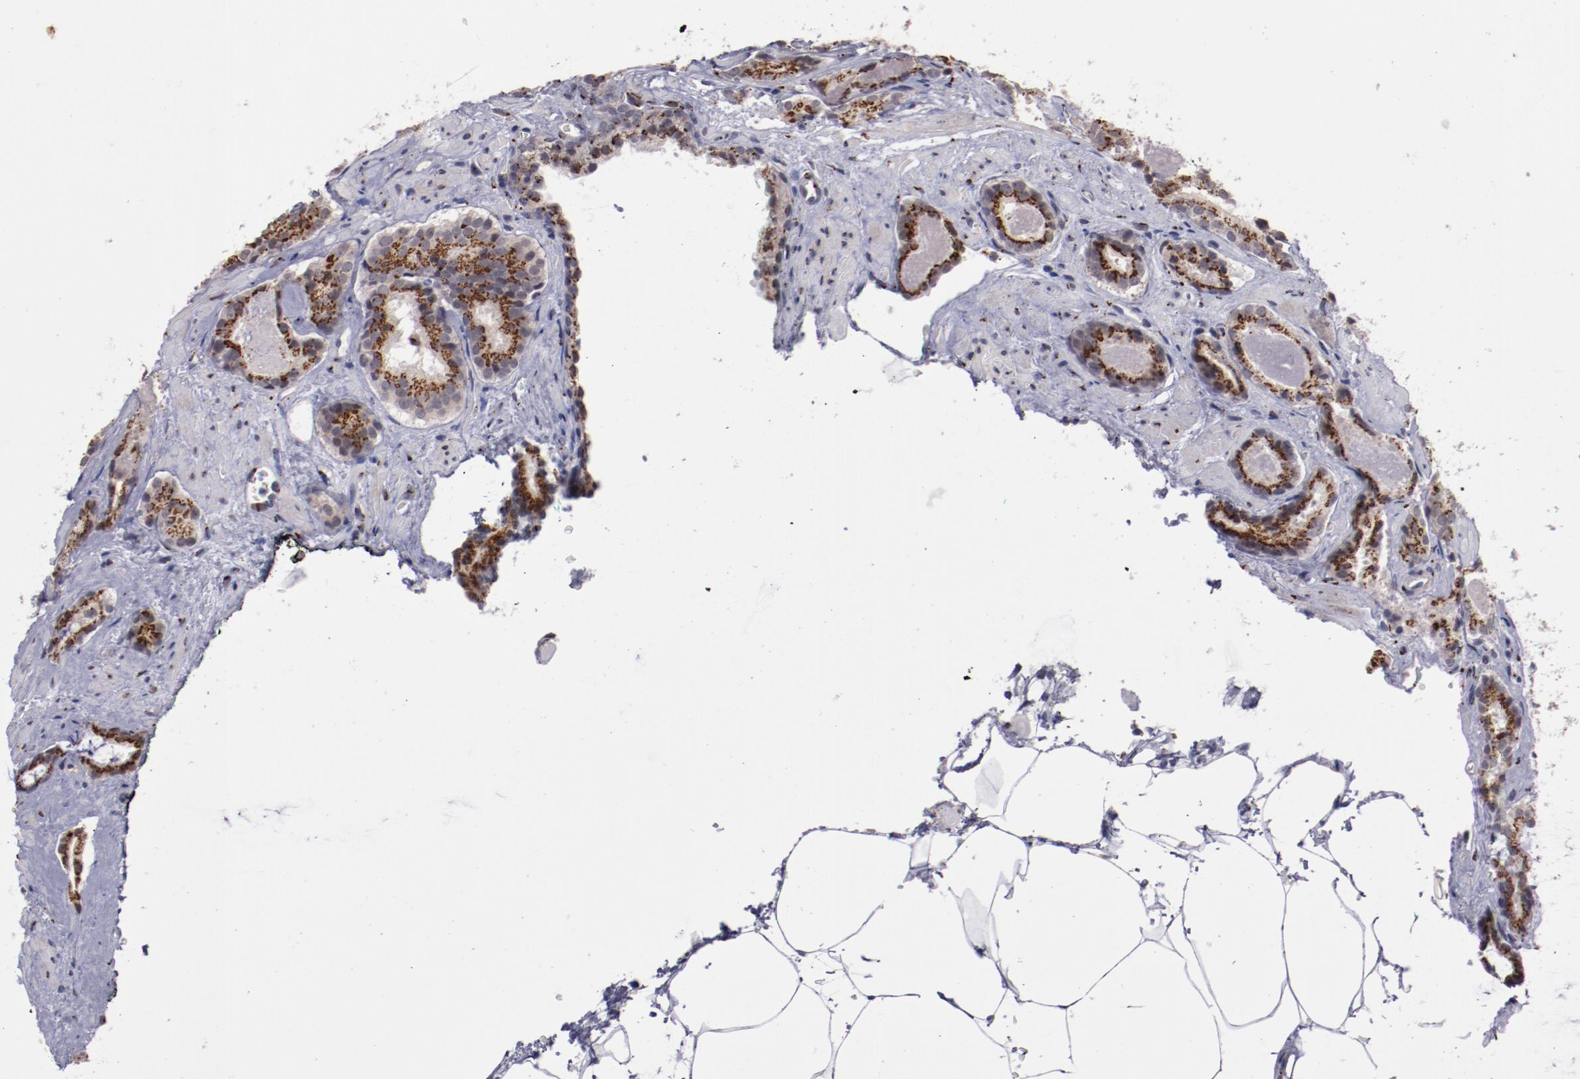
{"staining": {"intensity": "strong", "quantity": ">75%", "location": "cytoplasmic/membranous"}, "tissue": "prostate cancer", "cell_type": "Tumor cells", "image_type": "cancer", "snomed": [{"axis": "morphology", "description": "Adenocarcinoma, Medium grade"}, {"axis": "topography", "description": "Prostate"}], "caption": "Tumor cells show high levels of strong cytoplasmic/membranous staining in approximately >75% of cells in adenocarcinoma (medium-grade) (prostate). (IHC, brightfield microscopy, high magnification).", "gene": "GOLIM4", "patient": {"sex": "male", "age": 64}}